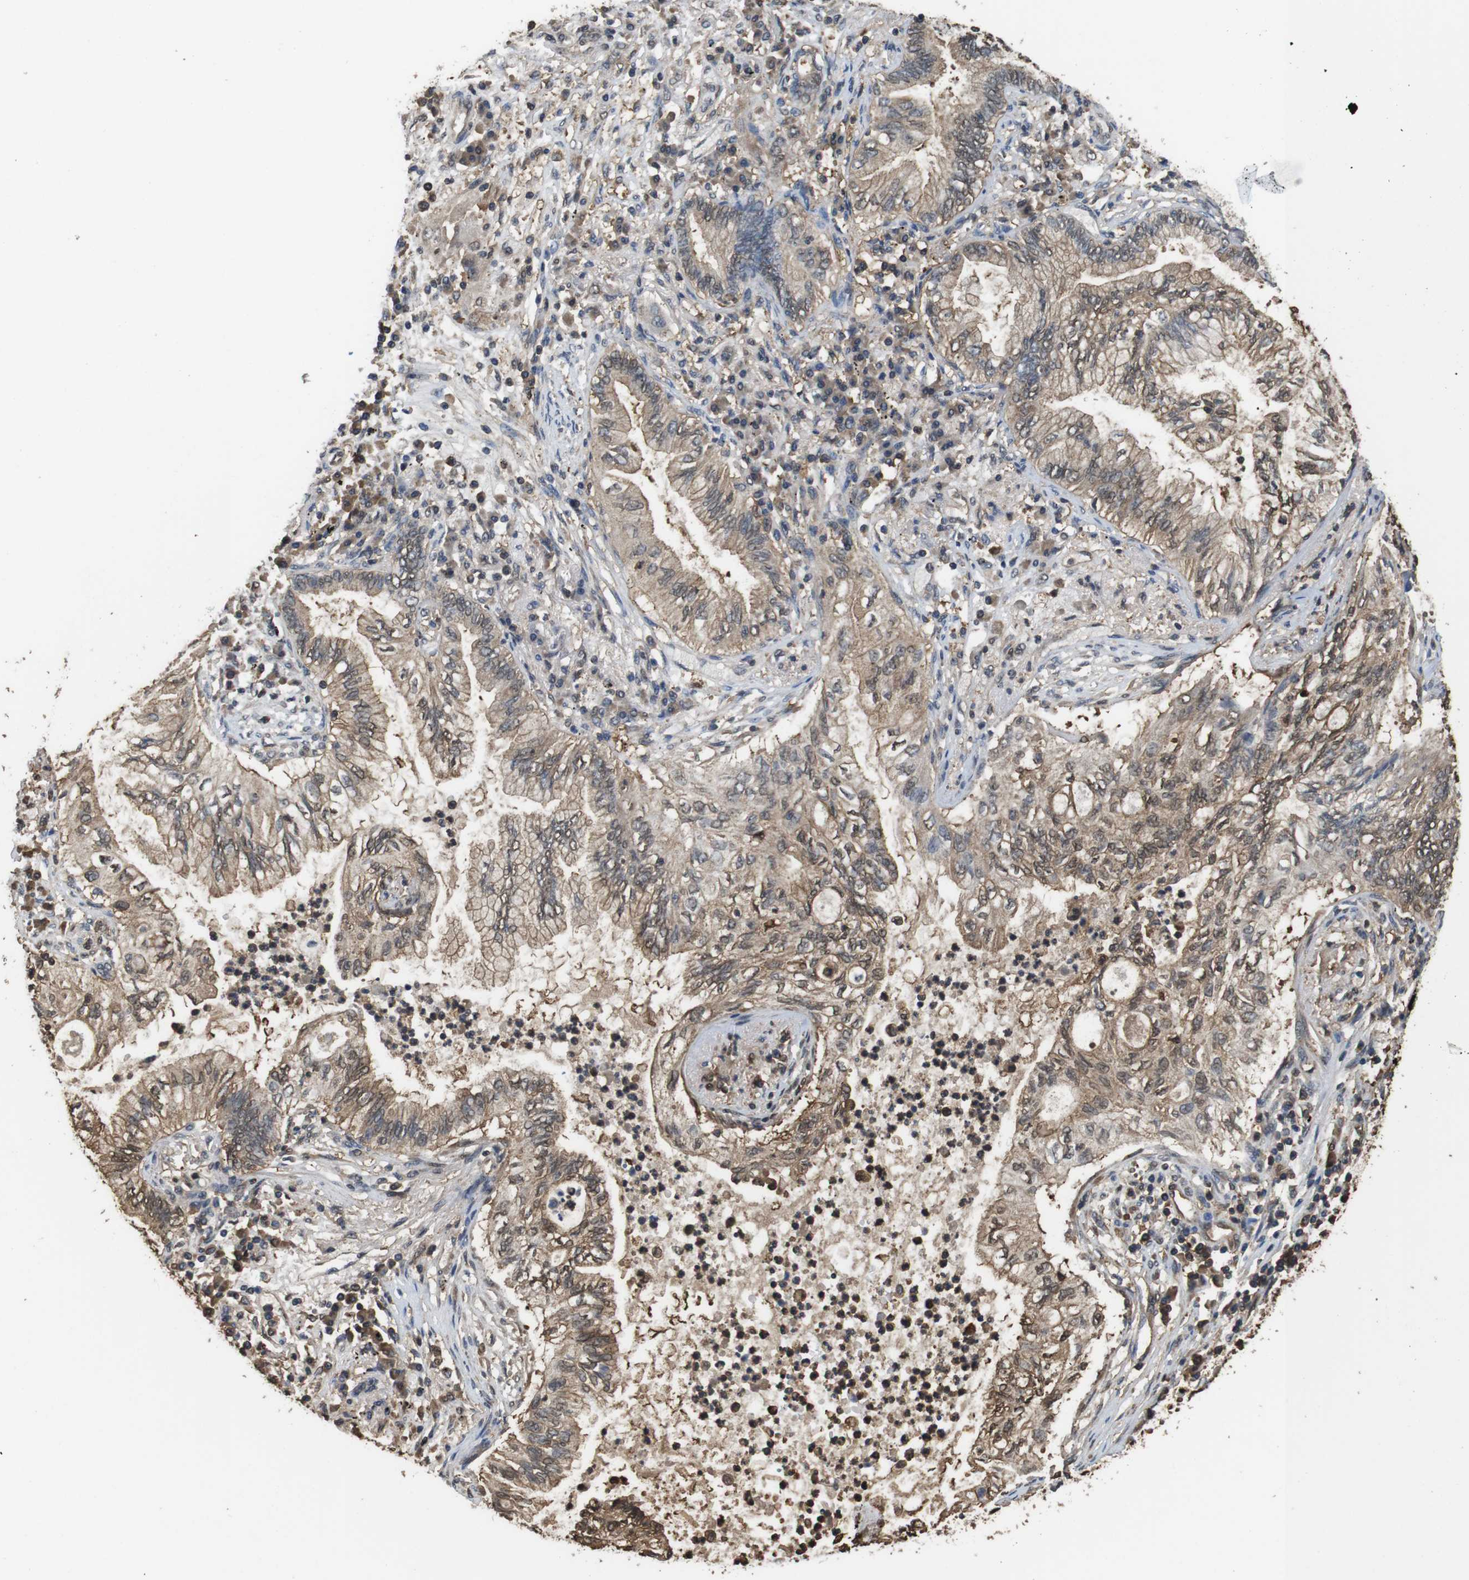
{"staining": {"intensity": "weak", "quantity": ">75%", "location": "cytoplasmic/membranous"}, "tissue": "lung cancer", "cell_type": "Tumor cells", "image_type": "cancer", "snomed": [{"axis": "morphology", "description": "Normal tissue, NOS"}, {"axis": "morphology", "description": "Adenocarcinoma, NOS"}, {"axis": "topography", "description": "Bronchus"}, {"axis": "topography", "description": "Lung"}], "caption": "Lung cancer (adenocarcinoma) stained with immunohistochemistry displays weak cytoplasmic/membranous positivity in about >75% of tumor cells. (DAB (3,3'-diaminobenzidine) IHC, brown staining for protein, blue staining for nuclei).", "gene": "LDHA", "patient": {"sex": "female", "age": 70}}